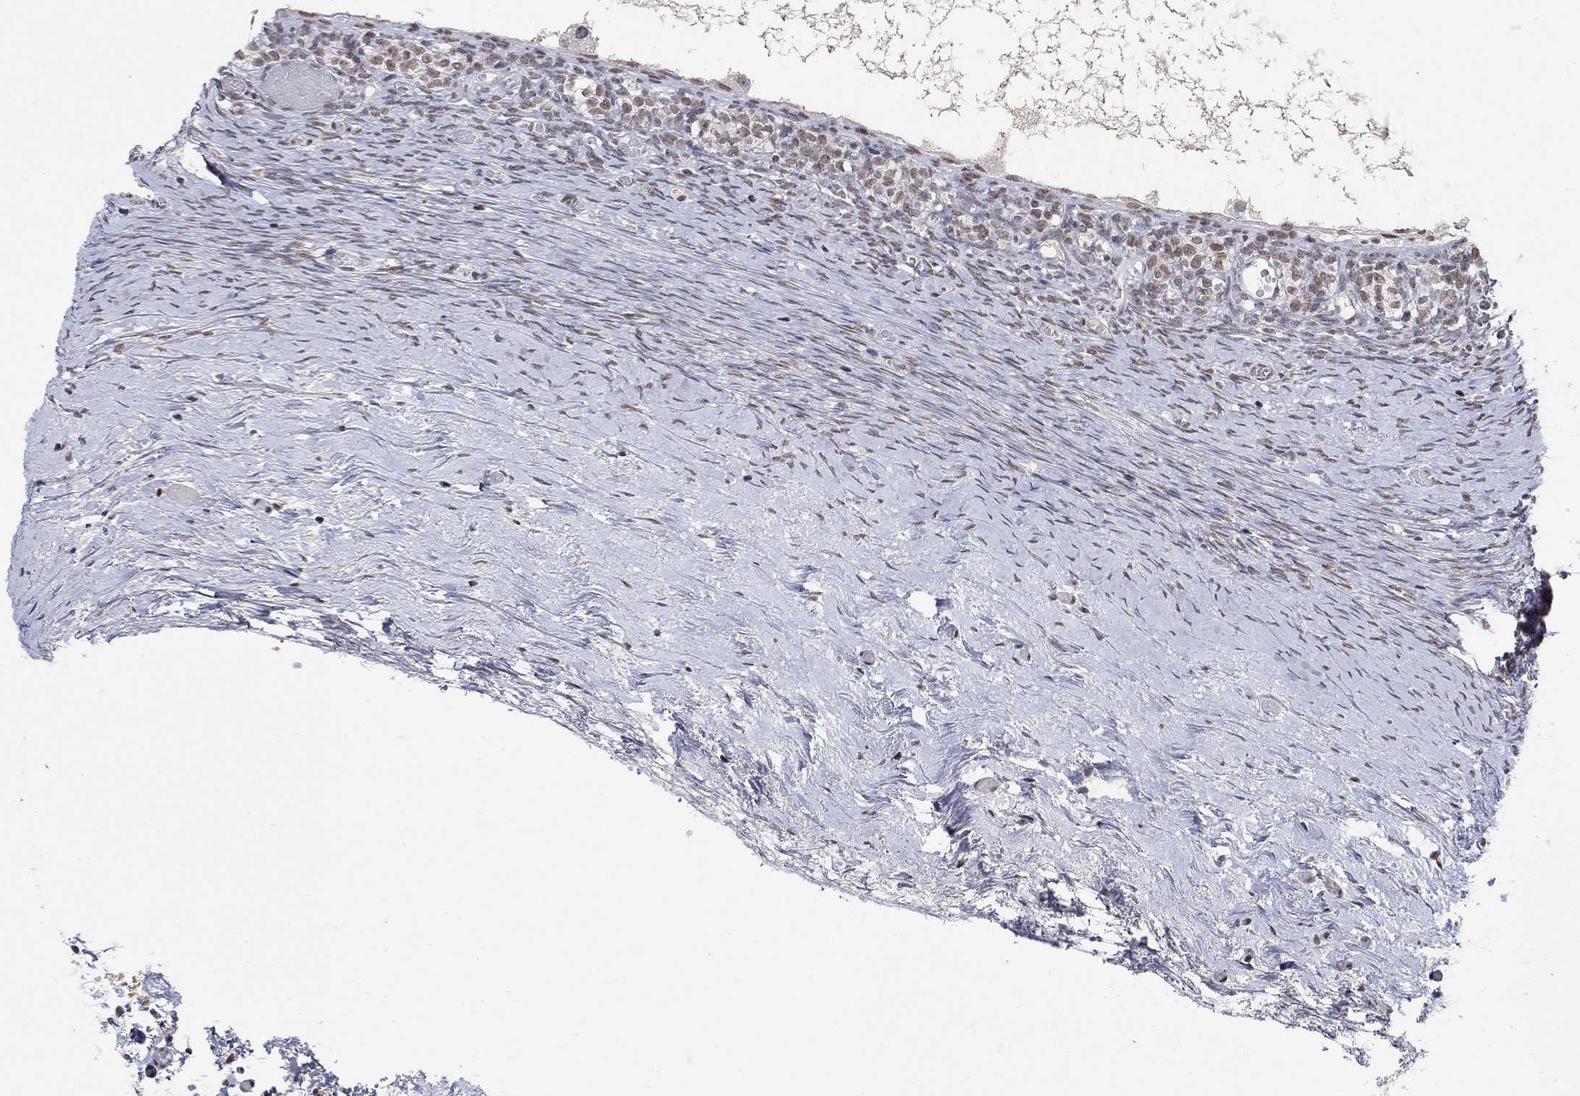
{"staining": {"intensity": "negative", "quantity": "none", "location": "none"}, "tissue": "ovary", "cell_type": "Follicle cells", "image_type": "normal", "snomed": [{"axis": "morphology", "description": "Normal tissue, NOS"}, {"axis": "topography", "description": "Ovary"}], "caption": "Follicle cells show no significant protein expression in unremarkable ovary. Brightfield microscopy of immunohistochemistry stained with DAB (brown) and hematoxylin (blue), captured at high magnification.", "gene": "KLF12", "patient": {"sex": "female", "age": 39}}